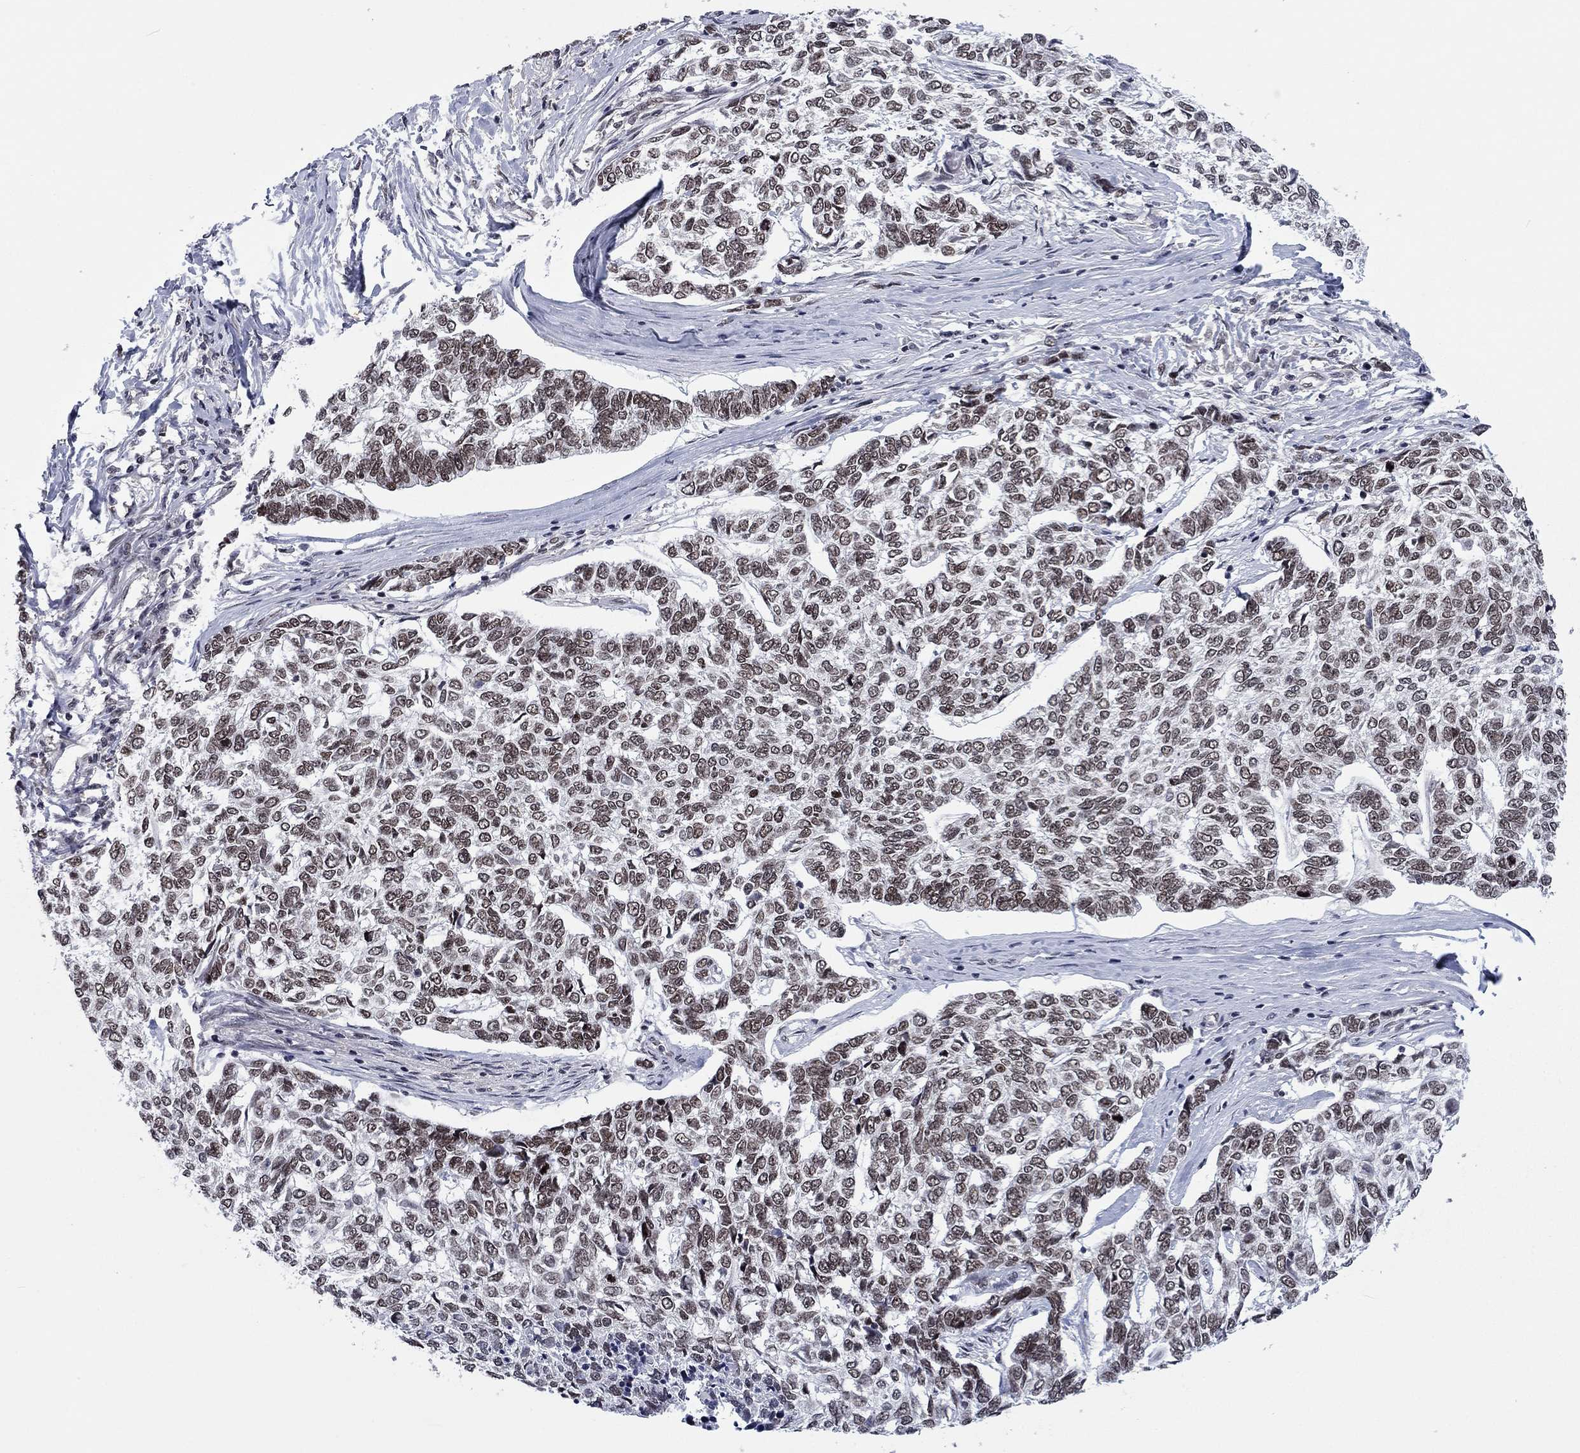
{"staining": {"intensity": "moderate", "quantity": ">75%", "location": "nuclear"}, "tissue": "skin cancer", "cell_type": "Tumor cells", "image_type": "cancer", "snomed": [{"axis": "morphology", "description": "Basal cell carcinoma"}, {"axis": "topography", "description": "Skin"}], "caption": "Immunohistochemical staining of skin basal cell carcinoma reveals medium levels of moderate nuclear protein expression in approximately >75% of tumor cells. (Stains: DAB in brown, nuclei in blue, Microscopy: brightfield microscopy at high magnification).", "gene": "FYTTD1", "patient": {"sex": "female", "age": 65}}